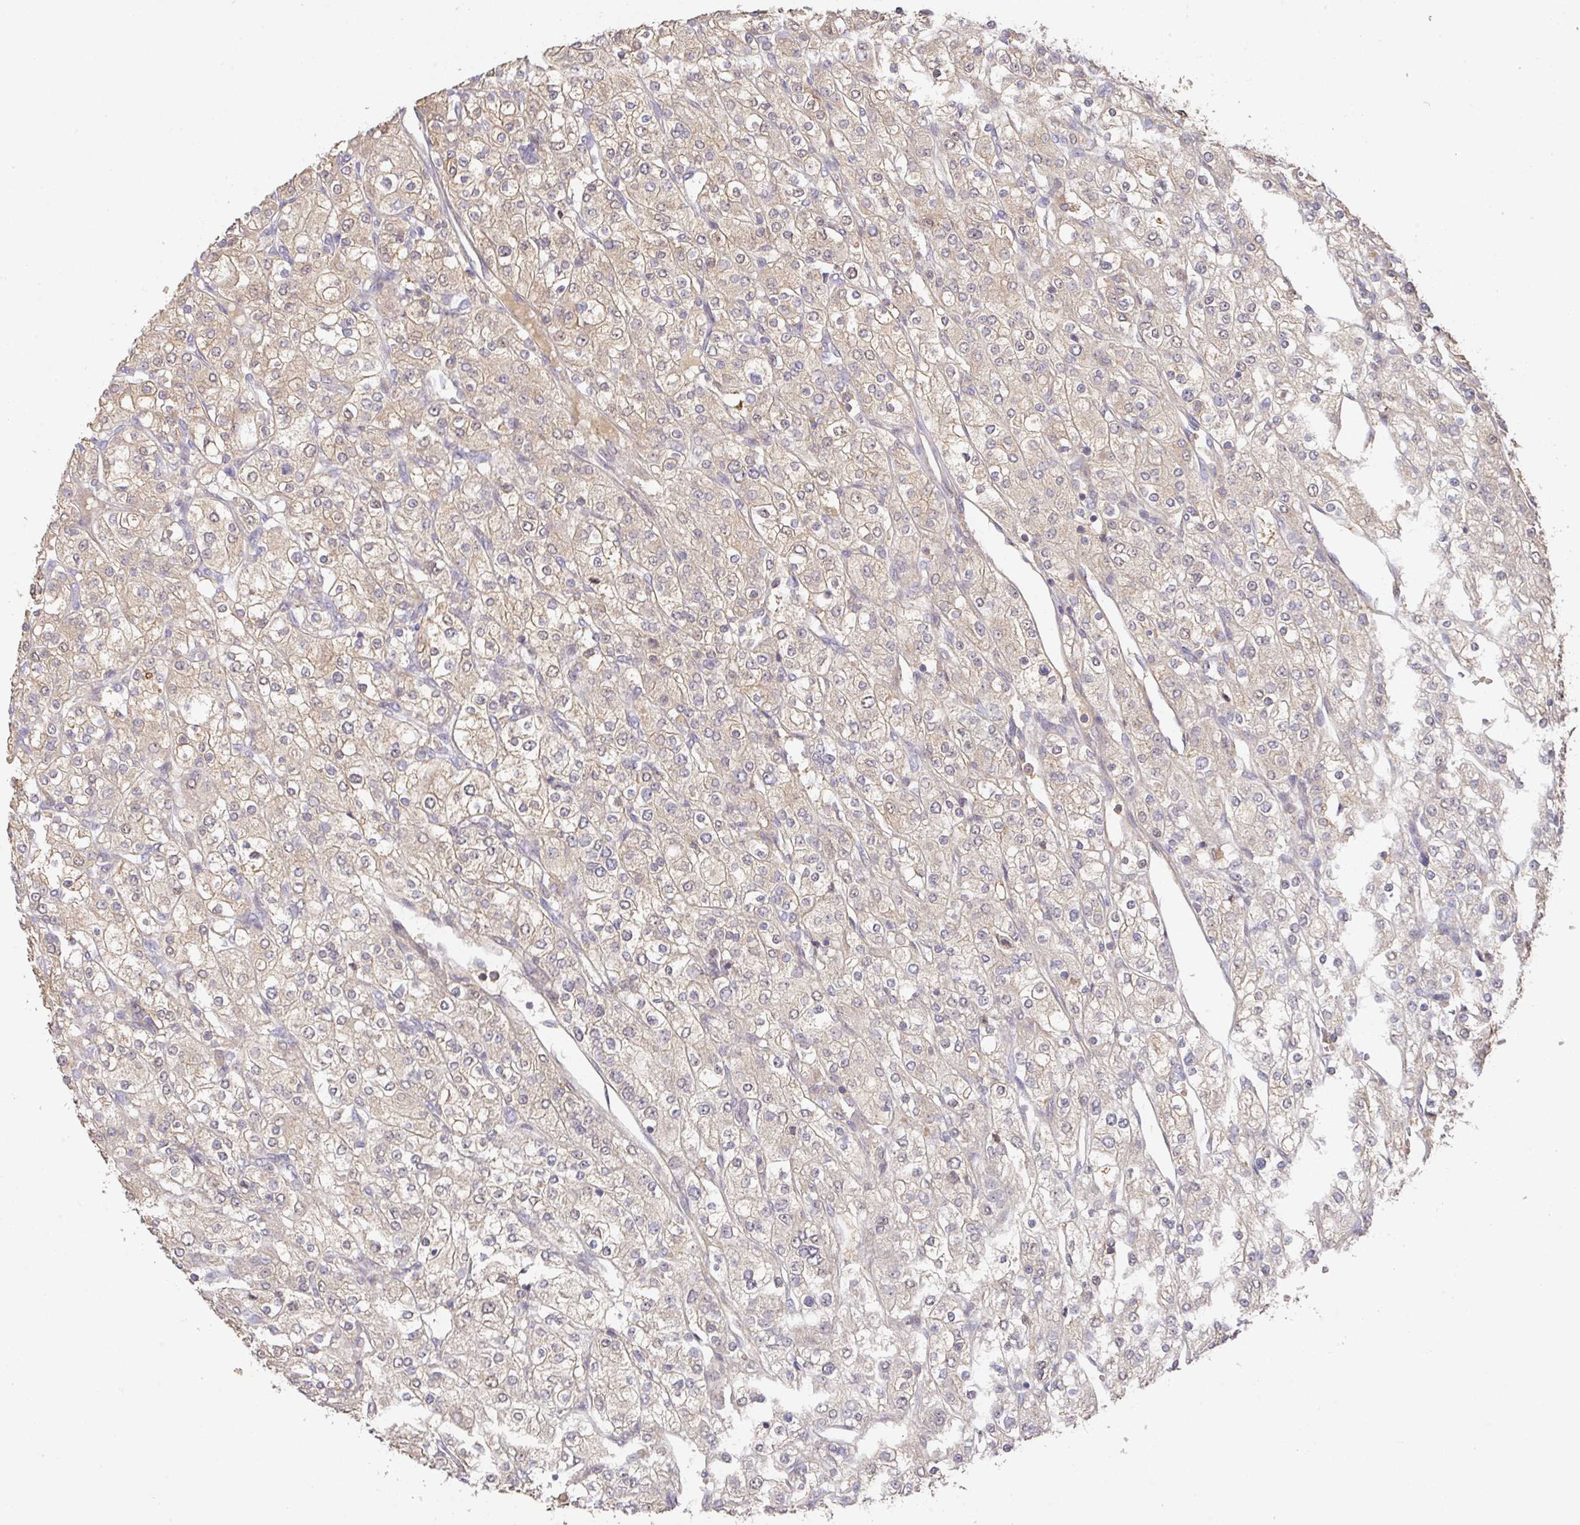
{"staining": {"intensity": "weak", "quantity": ">75%", "location": "cytoplasmic/membranous"}, "tissue": "renal cancer", "cell_type": "Tumor cells", "image_type": "cancer", "snomed": [{"axis": "morphology", "description": "Adenocarcinoma, NOS"}, {"axis": "topography", "description": "Kidney"}], "caption": "Immunohistochemical staining of renal adenocarcinoma demonstrates low levels of weak cytoplasmic/membranous positivity in about >75% of tumor cells. The staining was performed using DAB to visualize the protein expression in brown, while the nuclei were stained in blue with hematoxylin (Magnification: 20x).", "gene": "FOXN4", "patient": {"sex": "male", "age": 80}}